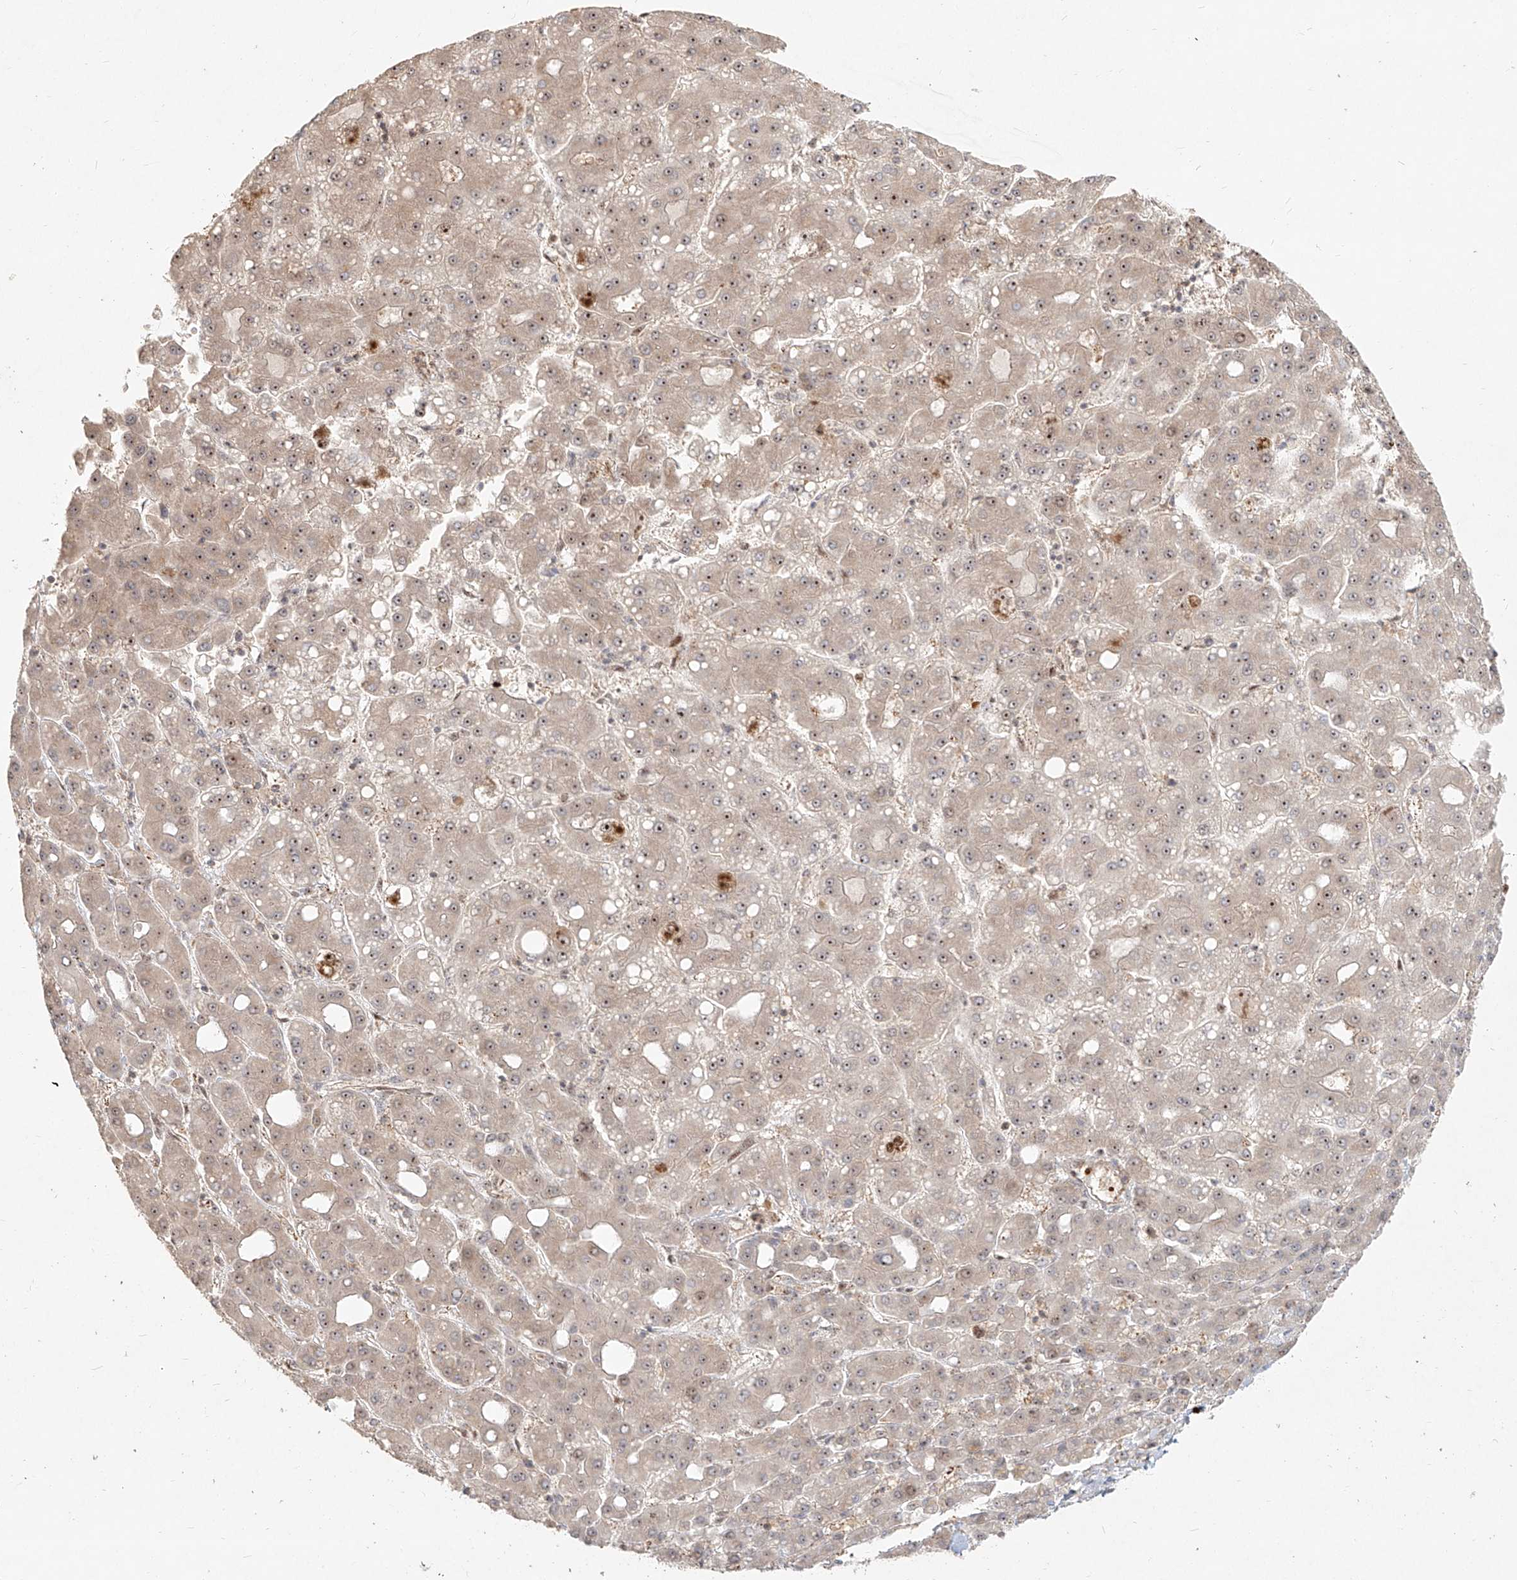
{"staining": {"intensity": "weak", "quantity": ">75%", "location": "cytoplasmic/membranous,nuclear"}, "tissue": "liver cancer", "cell_type": "Tumor cells", "image_type": "cancer", "snomed": [{"axis": "morphology", "description": "Carcinoma, Hepatocellular, NOS"}, {"axis": "topography", "description": "Liver"}], "caption": "Hepatocellular carcinoma (liver) tissue exhibits weak cytoplasmic/membranous and nuclear staining in about >75% of tumor cells, visualized by immunohistochemistry.", "gene": "BYSL", "patient": {"sex": "male", "age": 65}}